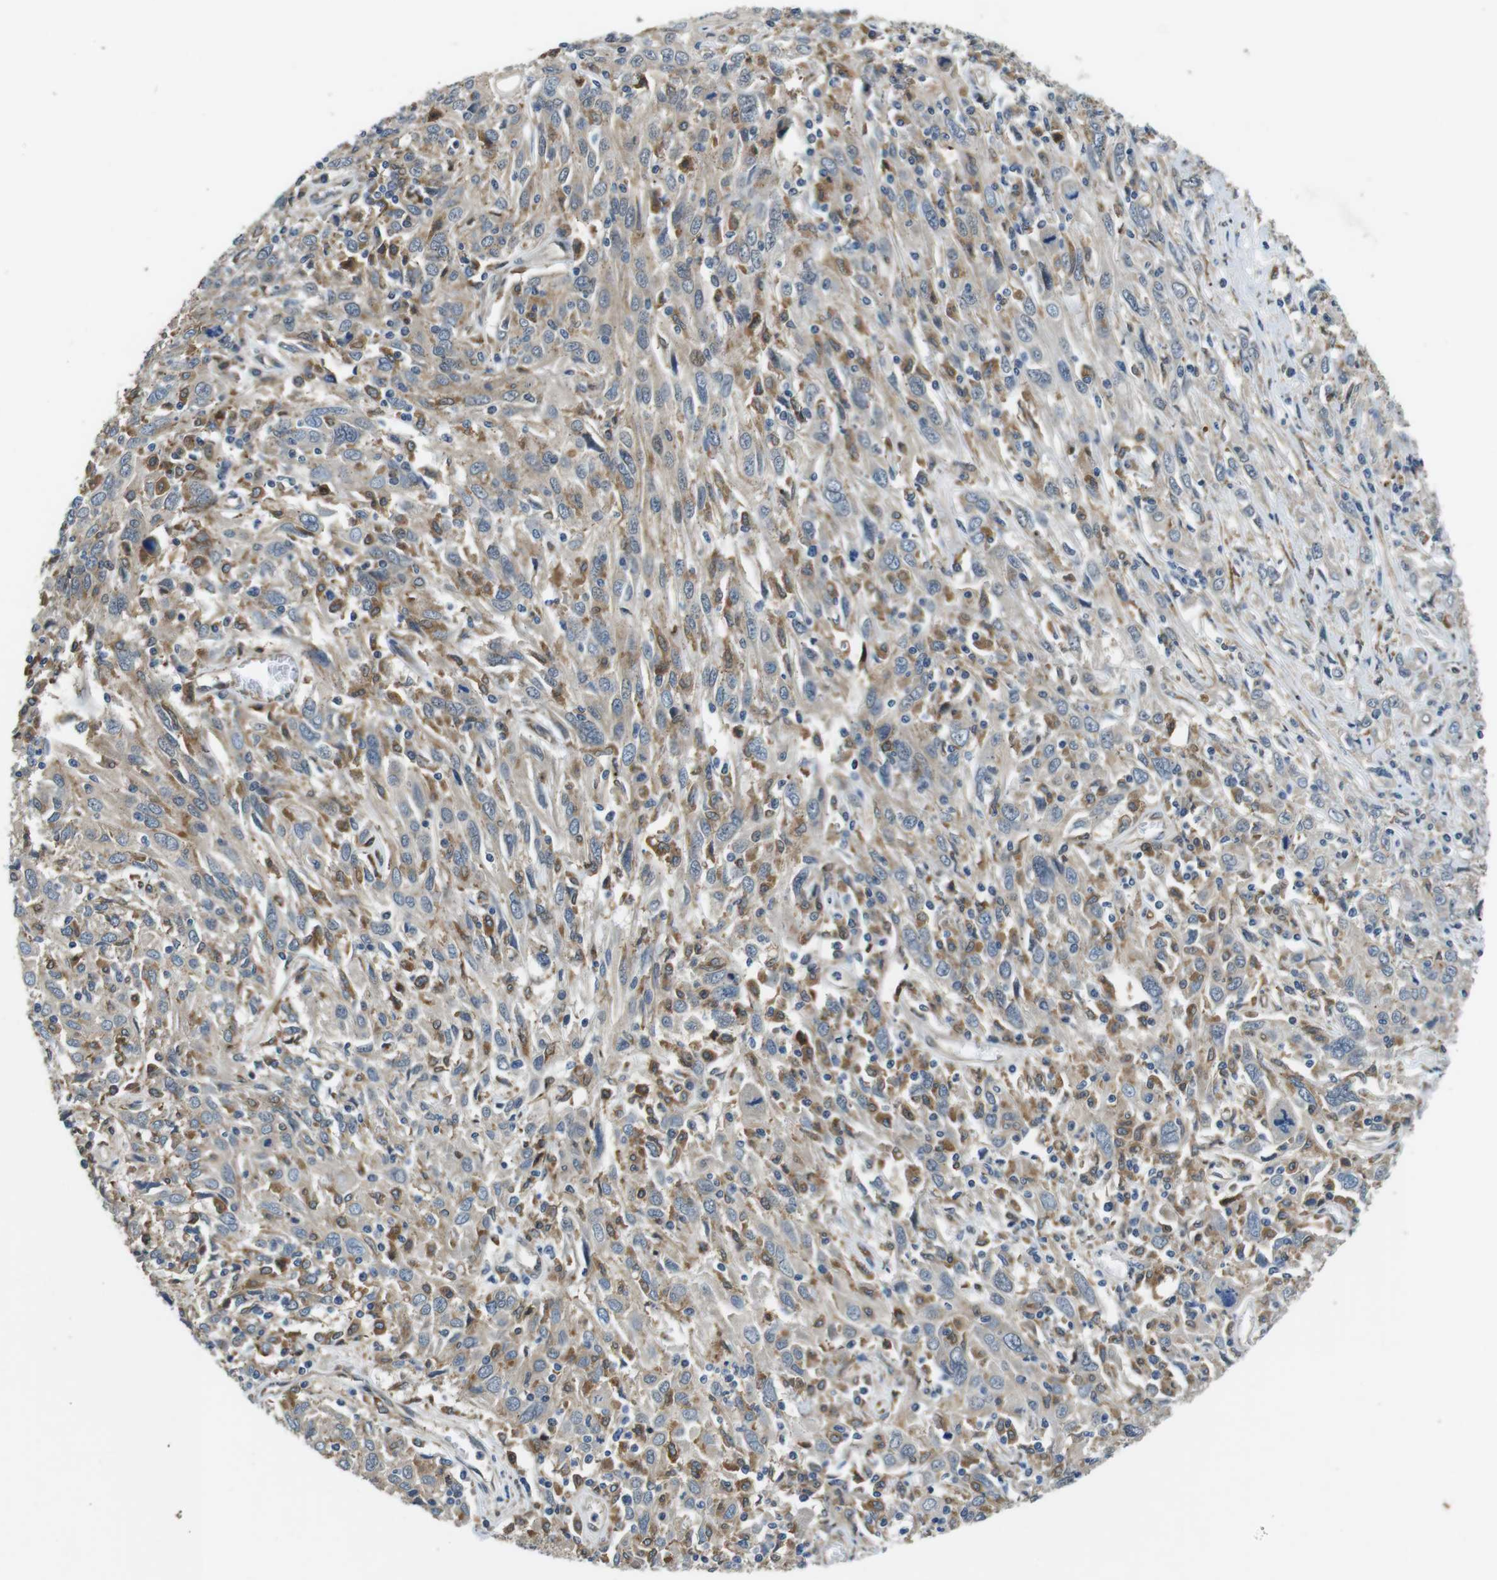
{"staining": {"intensity": "moderate", "quantity": "<25%", "location": "cytoplasmic/membranous"}, "tissue": "cervical cancer", "cell_type": "Tumor cells", "image_type": "cancer", "snomed": [{"axis": "morphology", "description": "Squamous cell carcinoma, NOS"}, {"axis": "topography", "description": "Cervix"}], "caption": "Tumor cells exhibit low levels of moderate cytoplasmic/membranous expression in approximately <25% of cells in human cervical cancer. The protein of interest is stained brown, and the nuclei are stained in blue (DAB IHC with brightfield microscopy, high magnification).", "gene": "PALD1", "patient": {"sex": "female", "age": 46}}